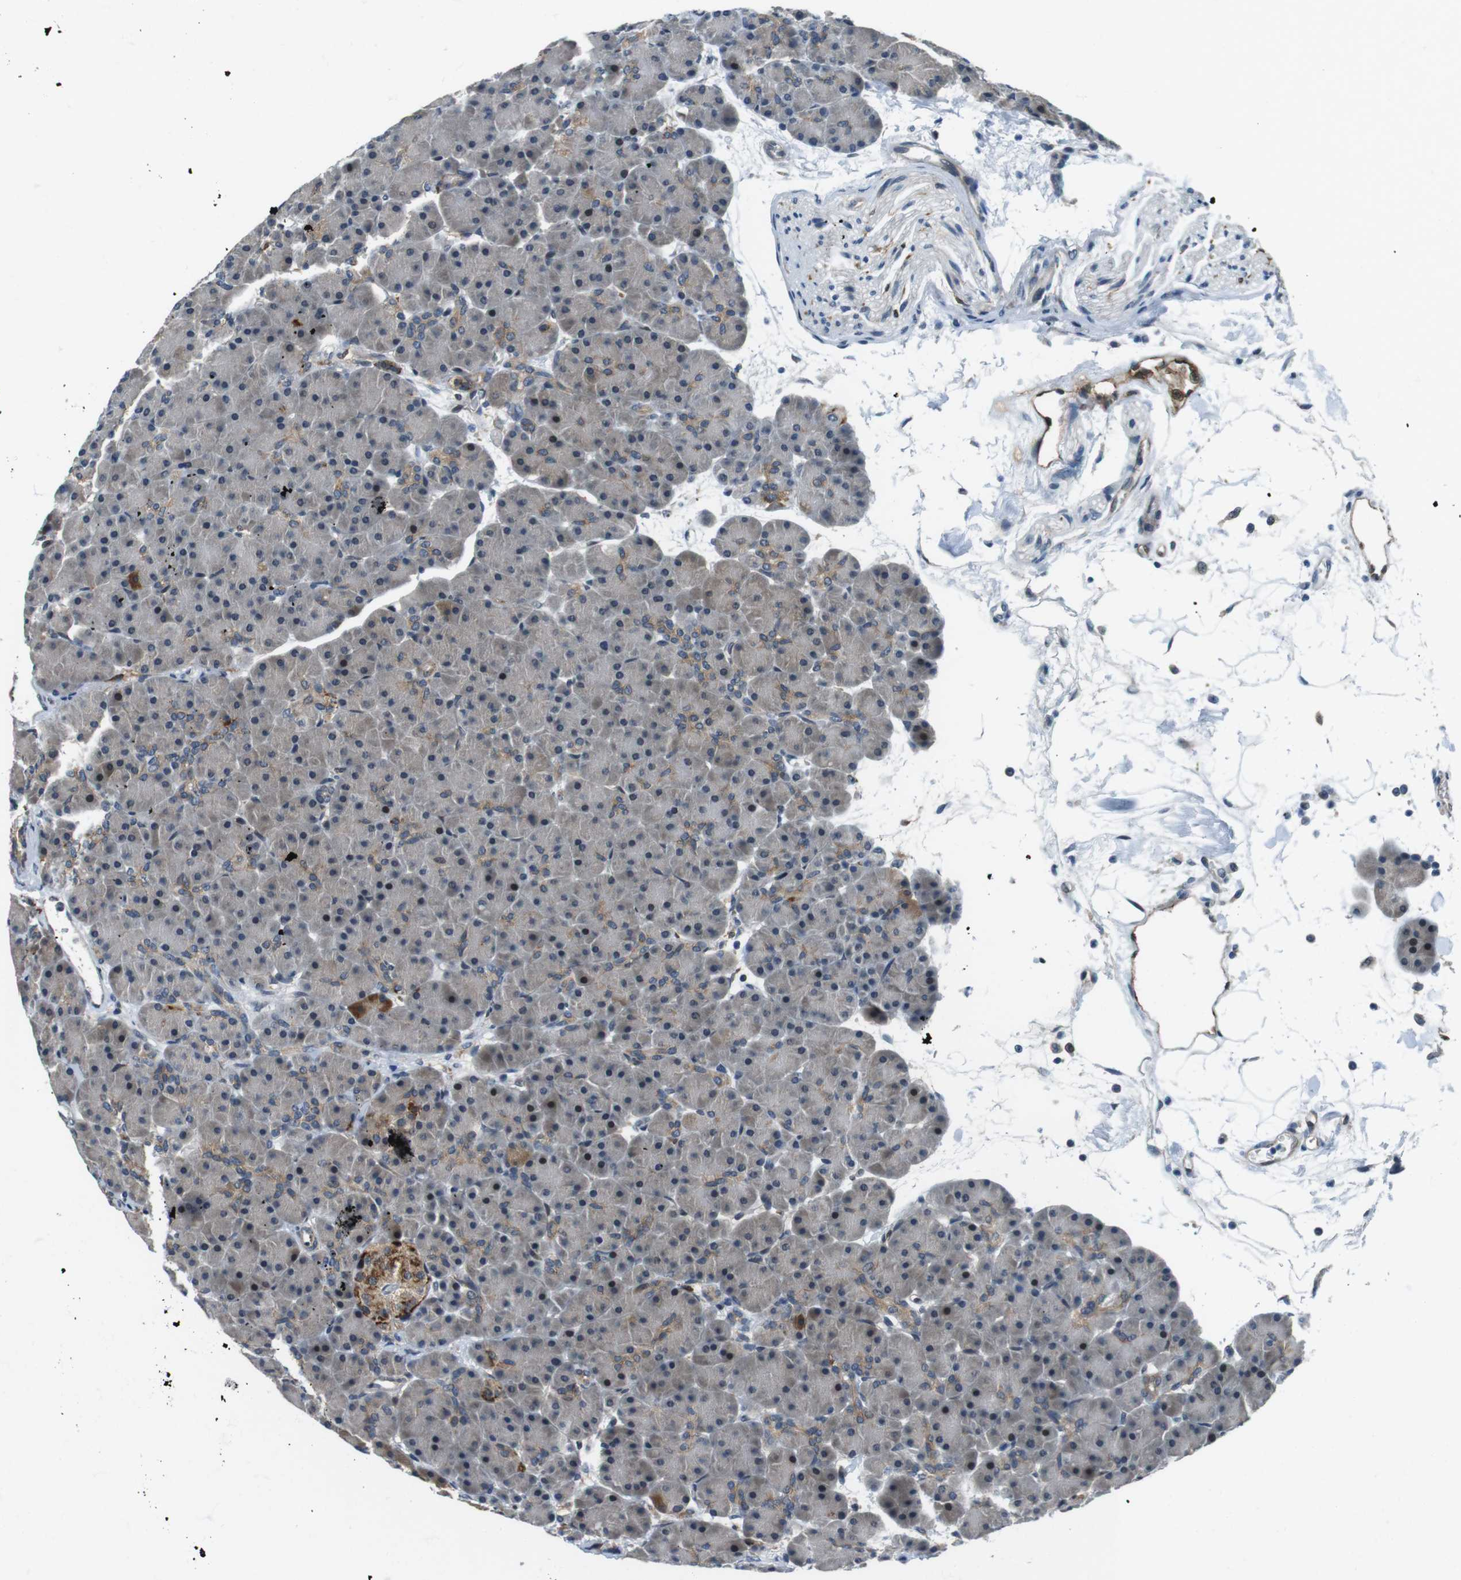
{"staining": {"intensity": "moderate", "quantity": "<25%", "location": "cytoplasmic/membranous"}, "tissue": "pancreas", "cell_type": "Exocrine glandular cells", "image_type": "normal", "snomed": [{"axis": "morphology", "description": "Normal tissue, NOS"}, {"axis": "topography", "description": "Pancreas"}], "caption": "Protein staining demonstrates moderate cytoplasmic/membranous expression in approximately <25% of exocrine glandular cells in benign pancreas.", "gene": "PALD1", "patient": {"sex": "male", "age": 66}}